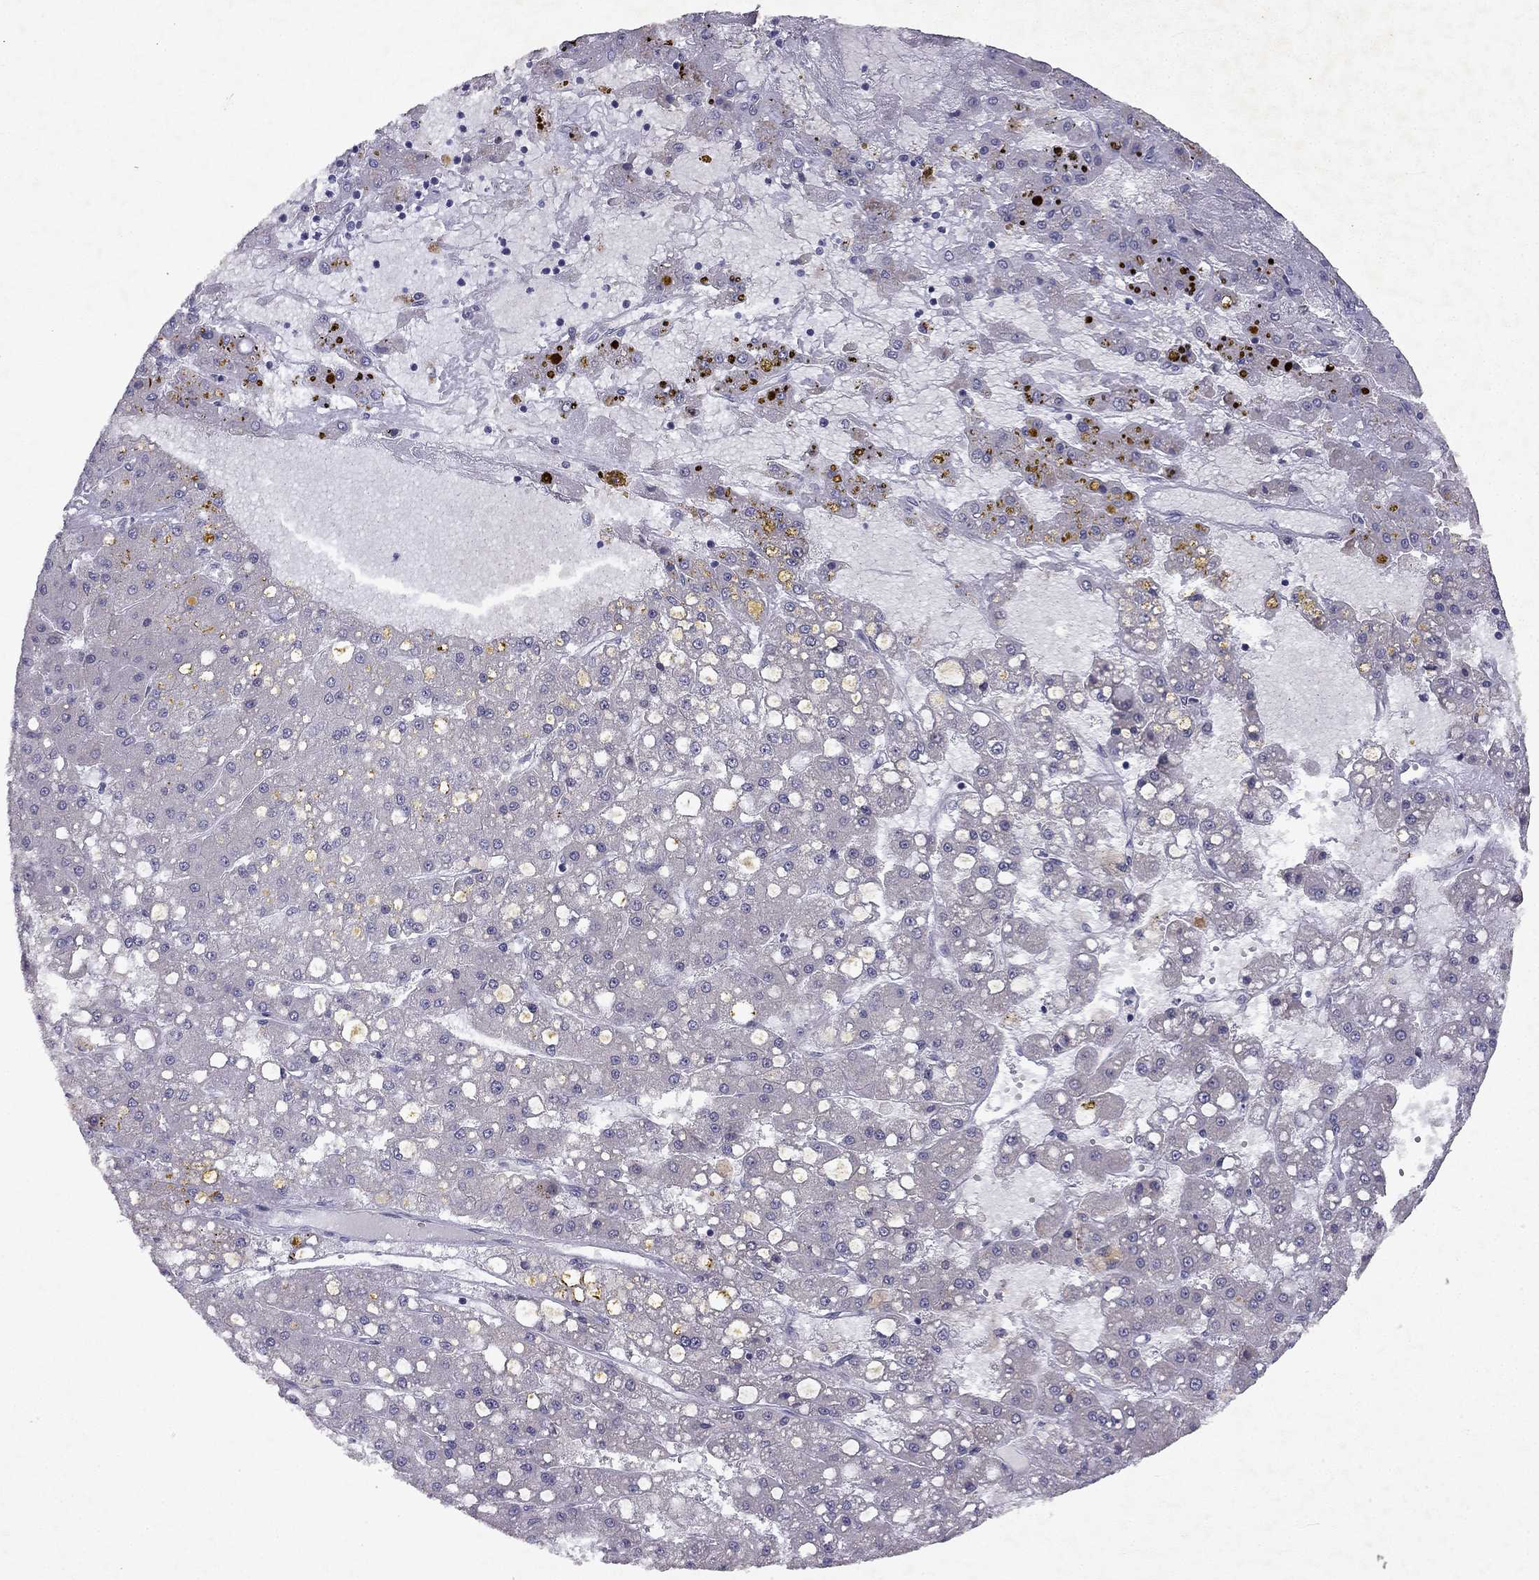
{"staining": {"intensity": "negative", "quantity": "none", "location": "none"}, "tissue": "liver cancer", "cell_type": "Tumor cells", "image_type": "cancer", "snomed": [{"axis": "morphology", "description": "Carcinoma, Hepatocellular, NOS"}, {"axis": "topography", "description": "Liver"}], "caption": "This photomicrograph is of liver cancer (hepatocellular carcinoma) stained with immunohistochemistry (IHC) to label a protein in brown with the nuclei are counter-stained blue. There is no positivity in tumor cells.", "gene": "SLC6A4", "patient": {"sex": "male", "age": 67}}